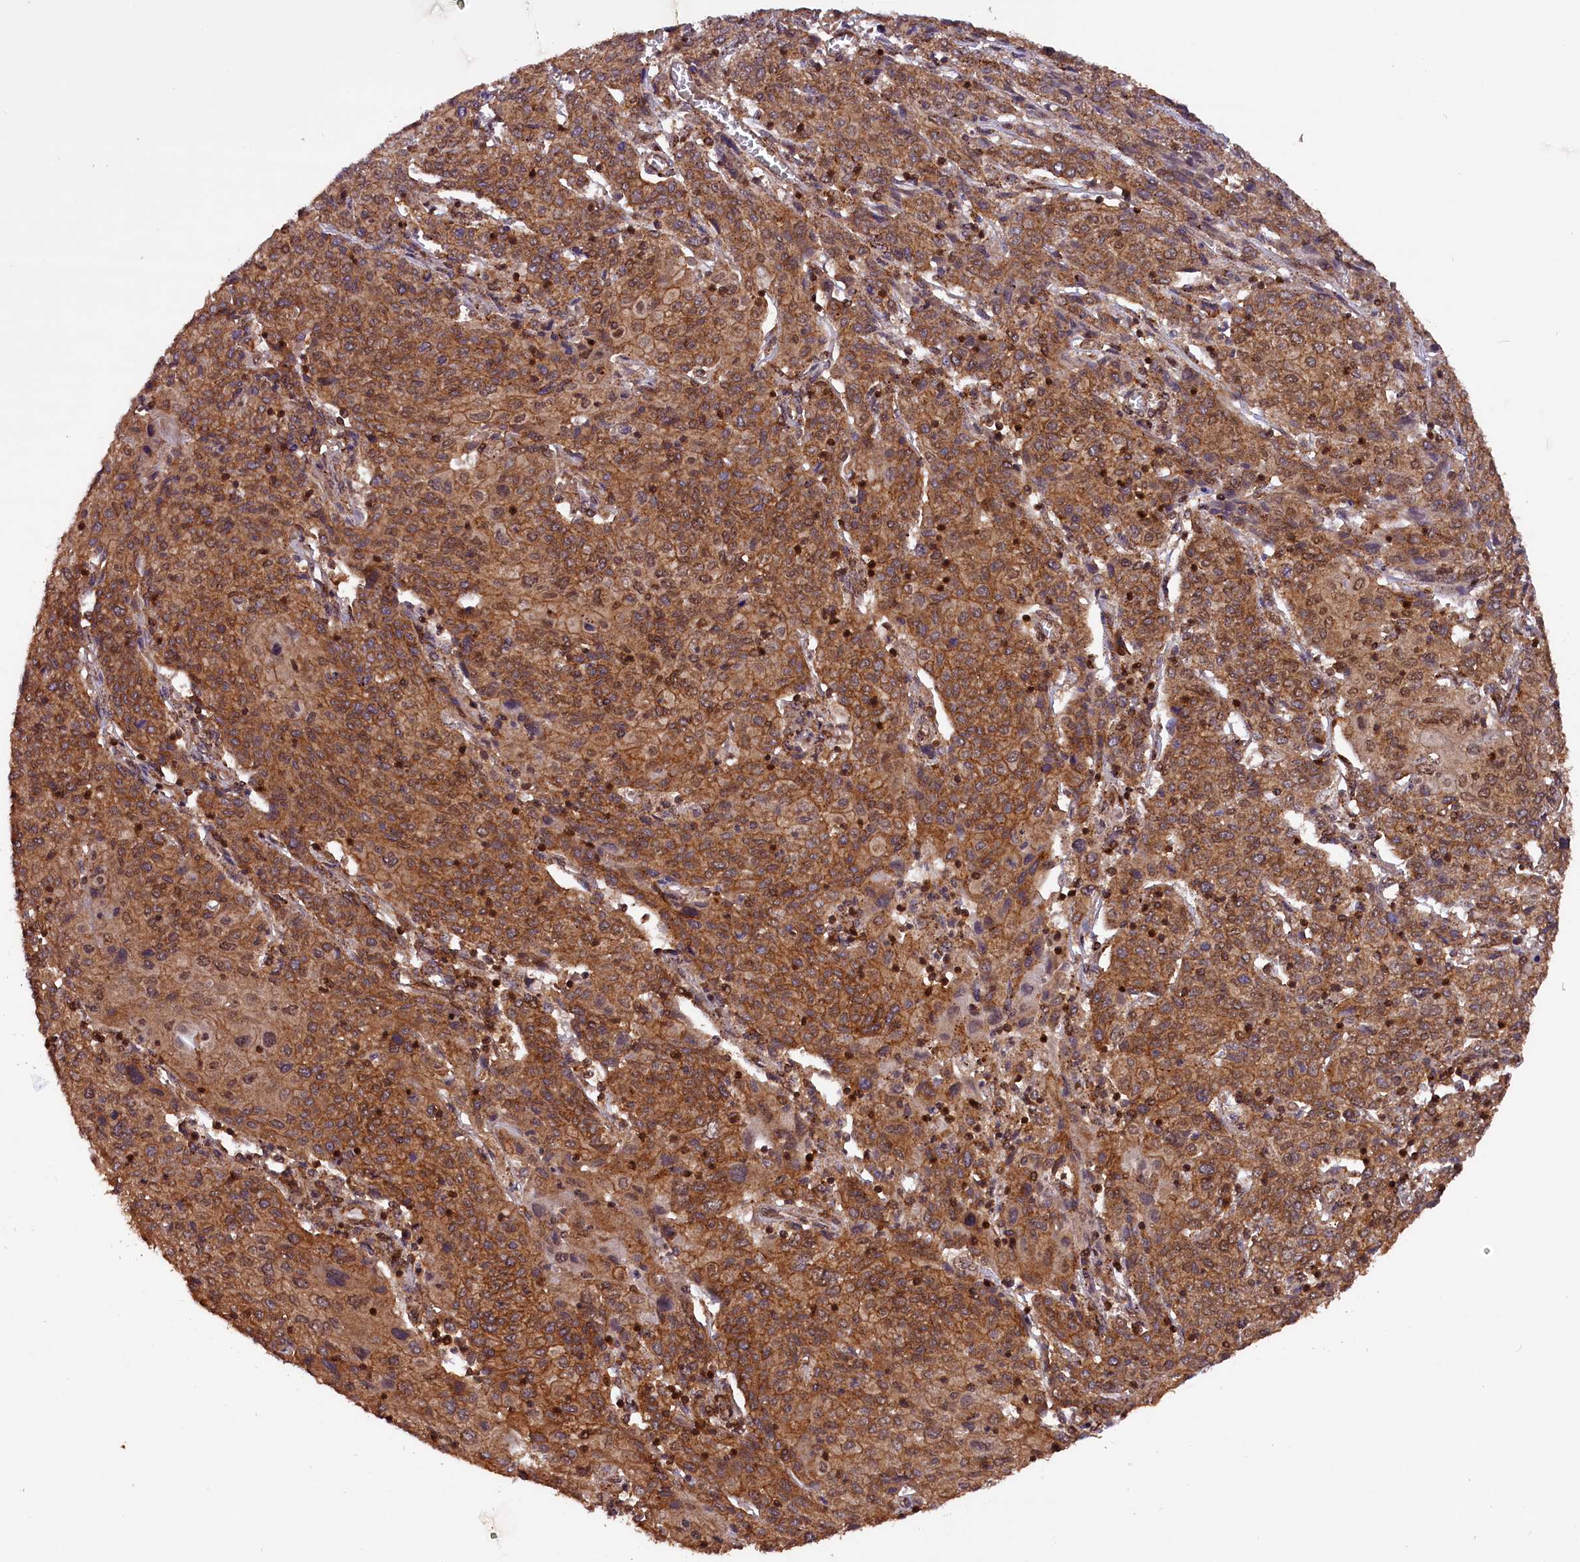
{"staining": {"intensity": "strong", "quantity": ">75%", "location": "cytoplasmic/membranous,nuclear"}, "tissue": "cervical cancer", "cell_type": "Tumor cells", "image_type": "cancer", "snomed": [{"axis": "morphology", "description": "Squamous cell carcinoma, NOS"}, {"axis": "topography", "description": "Cervix"}], "caption": "Strong cytoplasmic/membranous and nuclear protein staining is present in approximately >75% of tumor cells in cervical cancer. (DAB (3,3'-diaminobenzidine) = brown stain, brightfield microscopy at high magnification).", "gene": "IST1", "patient": {"sex": "female", "age": 67}}